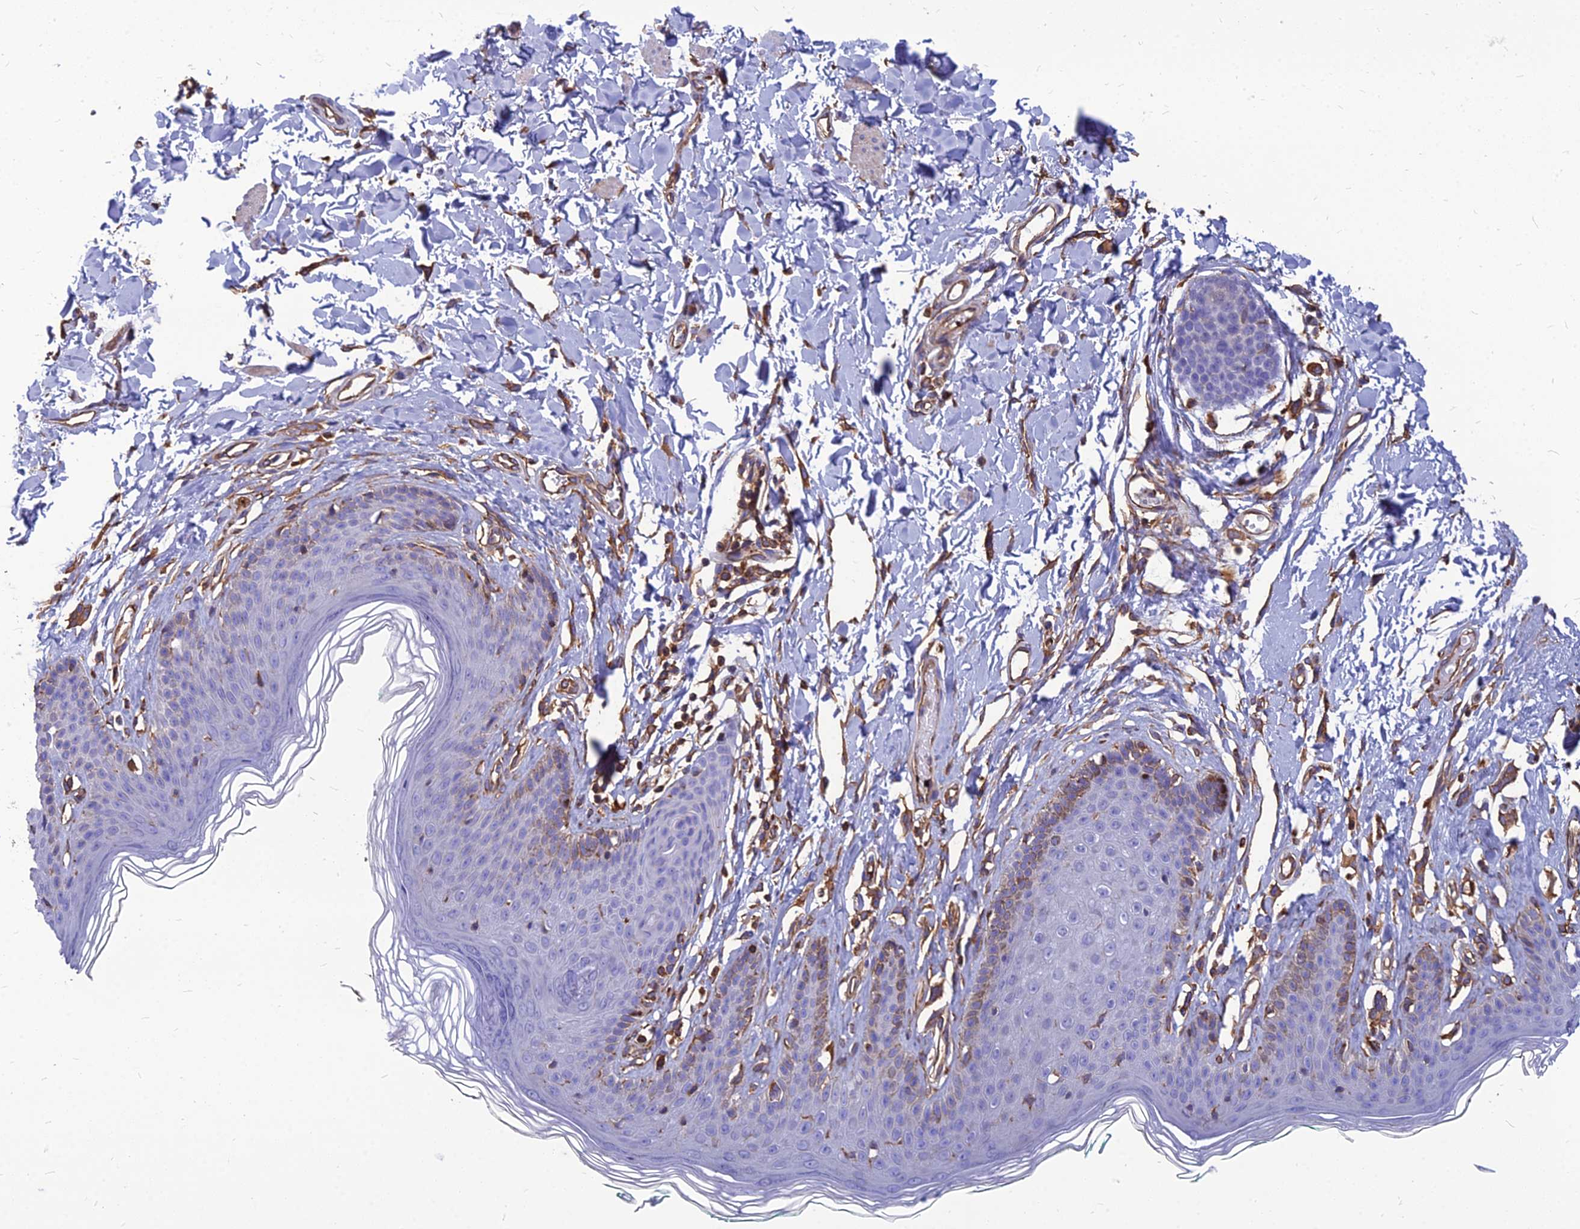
{"staining": {"intensity": "moderate", "quantity": "<25%", "location": "cytoplasmic/membranous"}, "tissue": "skin", "cell_type": "Epidermal cells", "image_type": "normal", "snomed": [{"axis": "morphology", "description": "Normal tissue, NOS"}, {"axis": "morphology", "description": "Squamous cell carcinoma, NOS"}, {"axis": "topography", "description": "Vulva"}], "caption": "Skin stained with immunohistochemistry (IHC) displays moderate cytoplasmic/membranous expression in about <25% of epidermal cells.", "gene": "PSMD11", "patient": {"sex": "female", "age": 85}}